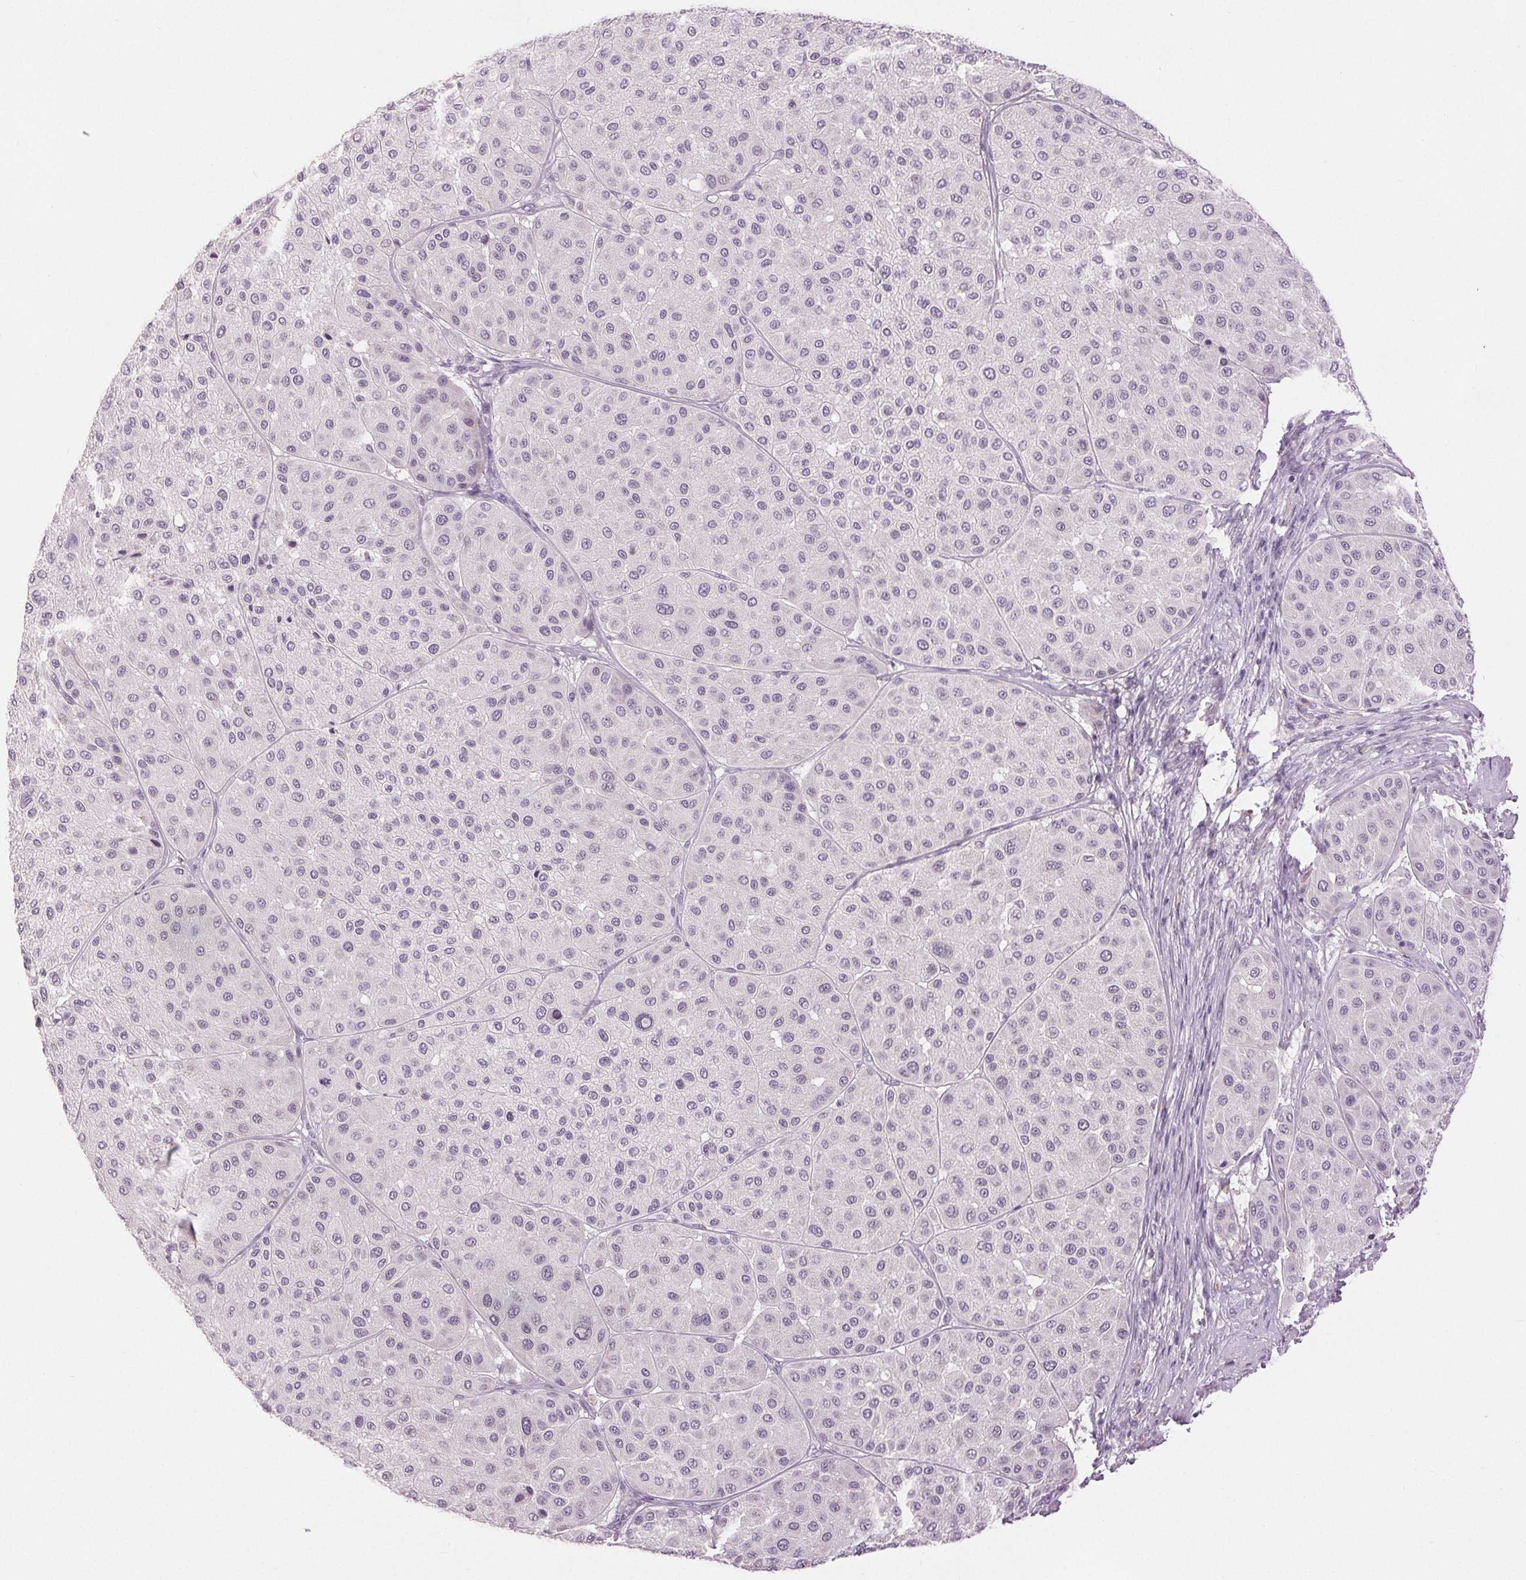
{"staining": {"intensity": "negative", "quantity": "none", "location": "none"}, "tissue": "melanoma", "cell_type": "Tumor cells", "image_type": "cancer", "snomed": [{"axis": "morphology", "description": "Malignant melanoma, Metastatic site"}, {"axis": "topography", "description": "Smooth muscle"}], "caption": "The immunohistochemistry photomicrograph has no significant positivity in tumor cells of malignant melanoma (metastatic site) tissue.", "gene": "DSG3", "patient": {"sex": "male", "age": 41}}